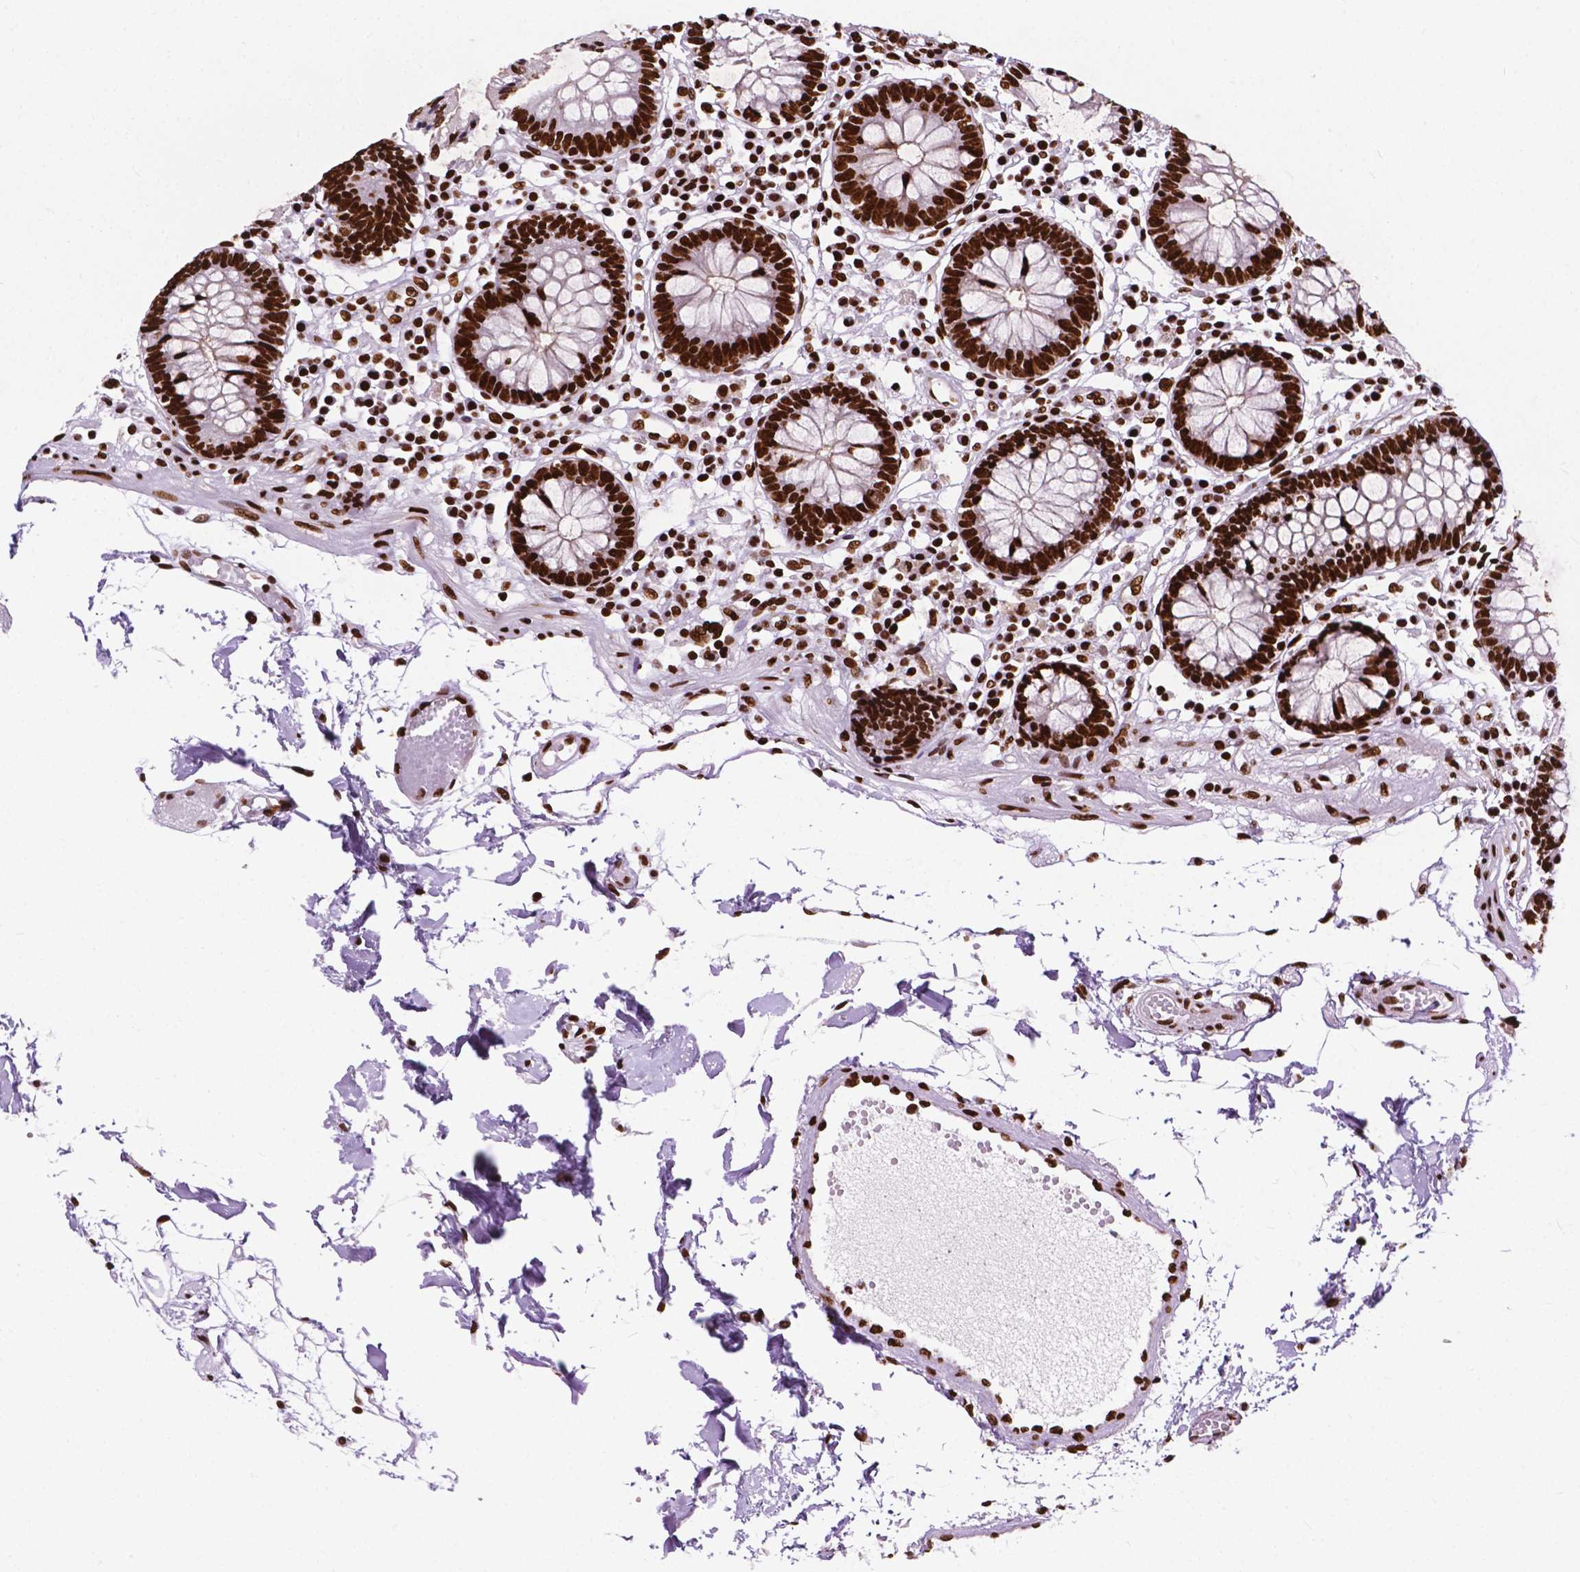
{"staining": {"intensity": "strong", "quantity": ">75%", "location": "nuclear"}, "tissue": "colon", "cell_type": "Endothelial cells", "image_type": "normal", "snomed": [{"axis": "morphology", "description": "Normal tissue, NOS"}, {"axis": "morphology", "description": "Adenocarcinoma, NOS"}, {"axis": "topography", "description": "Colon"}], "caption": "Endothelial cells demonstrate strong nuclear expression in approximately >75% of cells in normal colon. Nuclei are stained in blue.", "gene": "SMIM5", "patient": {"sex": "male", "age": 83}}